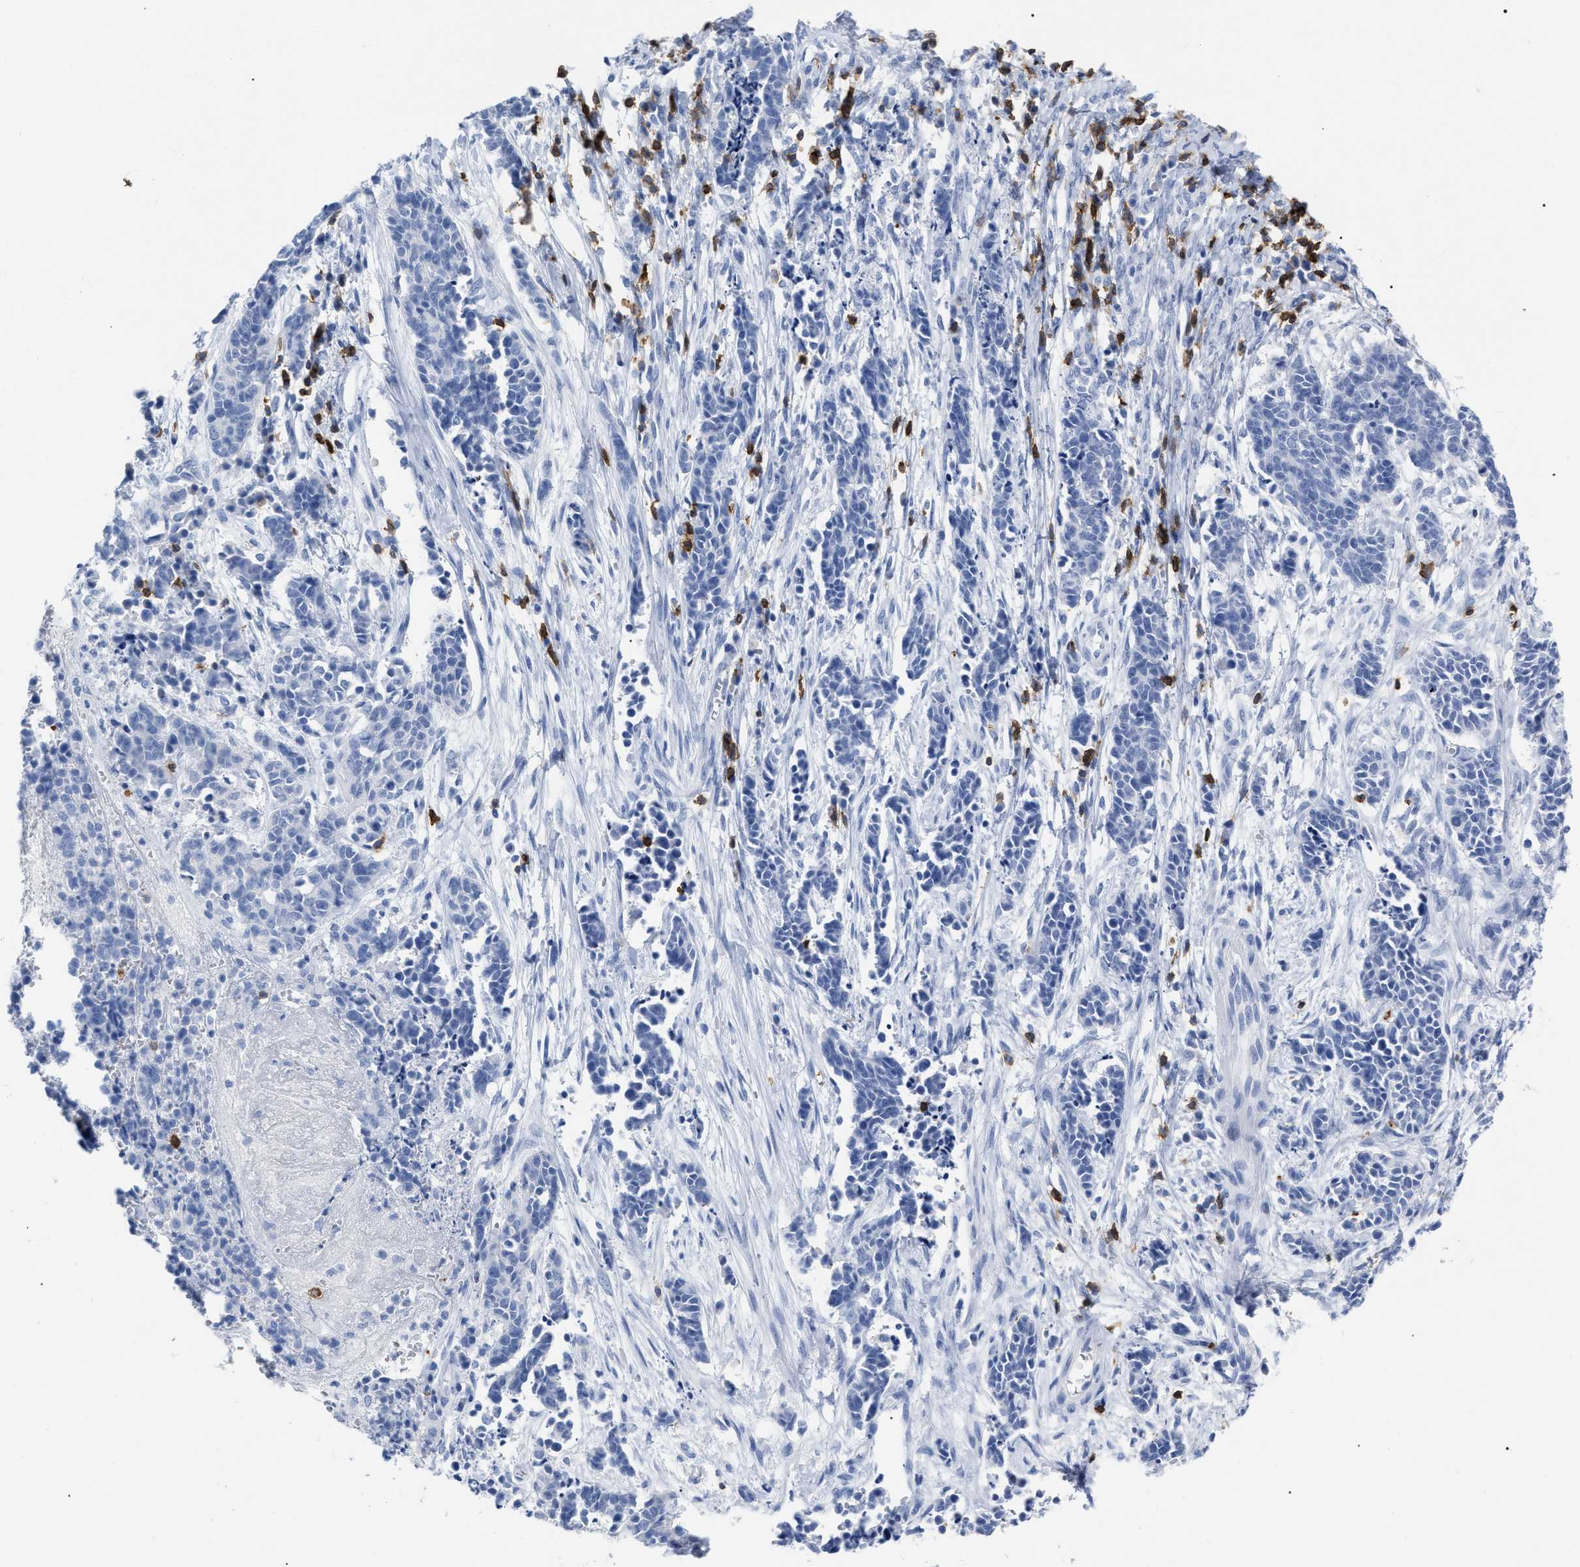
{"staining": {"intensity": "negative", "quantity": "none", "location": "none"}, "tissue": "cervical cancer", "cell_type": "Tumor cells", "image_type": "cancer", "snomed": [{"axis": "morphology", "description": "Squamous cell carcinoma, NOS"}, {"axis": "topography", "description": "Cervix"}], "caption": "Squamous cell carcinoma (cervical) was stained to show a protein in brown. There is no significant positivity in tumor cells.", "gene": "CD5", "patient": {"sex": "female", "age": 35}}